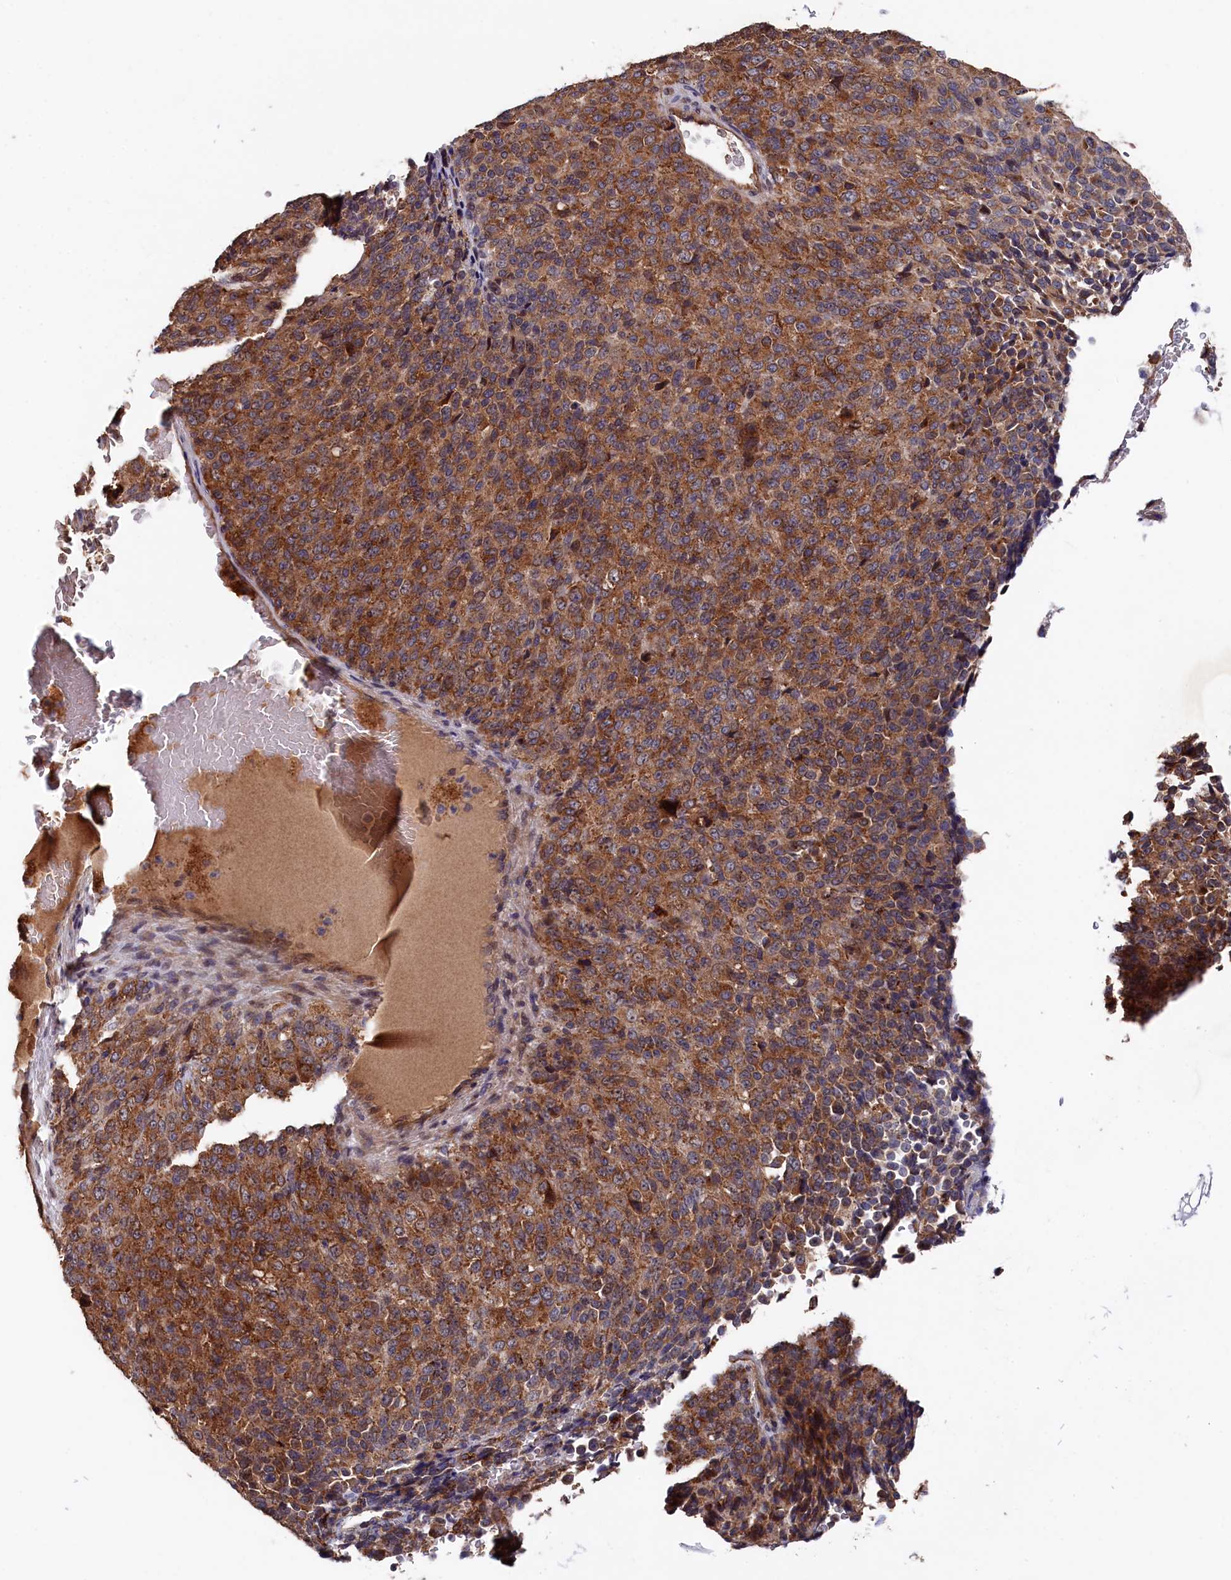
{"staining": {"intensity": "moderate", "quantity": ">75%", "location": "cytoplasmic/membranous"}, "tissue": "melanoma", "cell_type": "Tumor cells", "image_type": "cancer", "snomed": [{"axis": "morphology", "description": "Malignant melanoma, Metastatic site"}, {"axis": "topography", "description": "Brain"}], "caption": "IHC of melanoma shows medium levels of moderate cytoplasmic/membranous staining in approximately >75% of tumor cells.", "gene": "SLC12A4", "patient": {"sex": "female", "age": 56}}